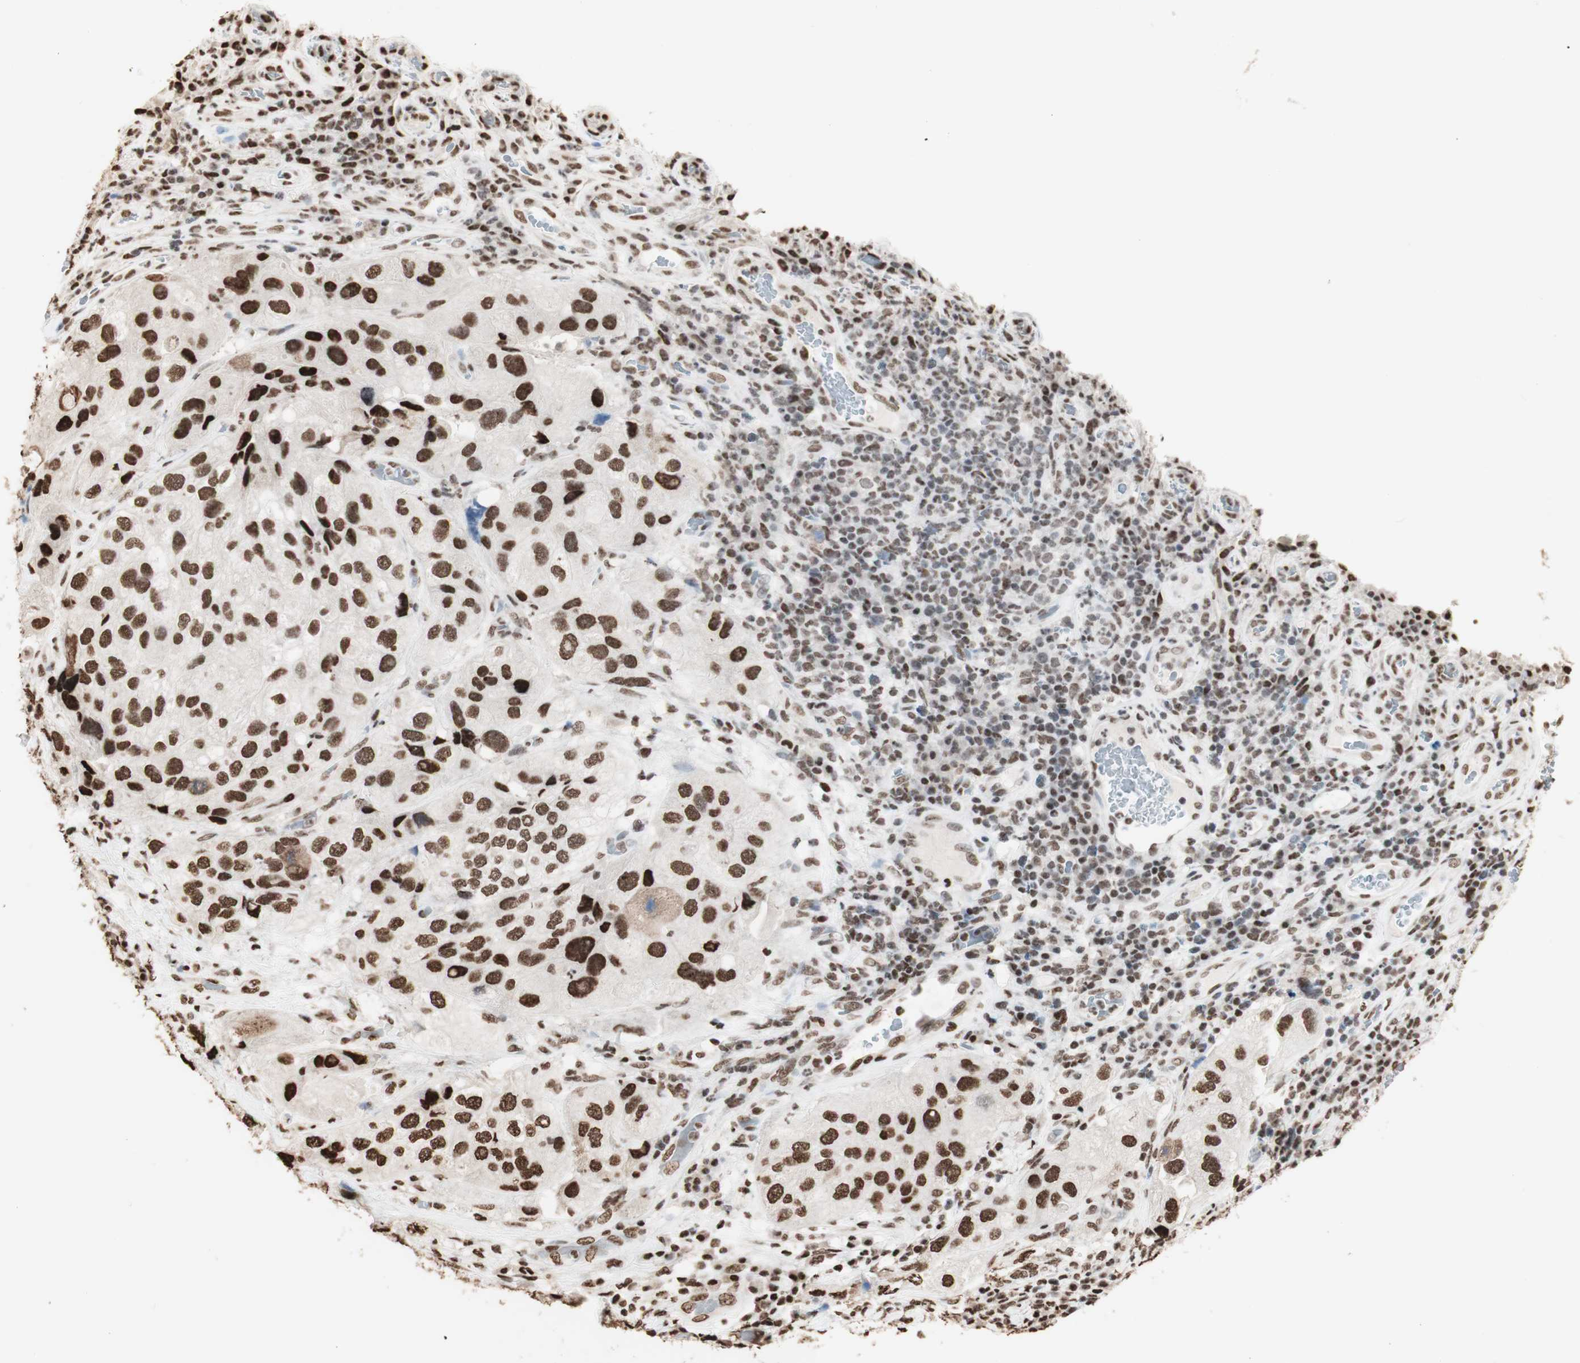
{"staining": {"intensity": "strong", "quantity": ">75%", "location": "nuclear"}, "tissue": "urothelial cancer", "cell_type": "Tumor cells", "image_type": "cancer", "snomed": [{"axis": "morphology", "description": "Urothelial carcinoma, High grade"}, {"axis": "topography", "description": "Urinary bladder"}], "caption": "A micrograph showing strong nuclear positivity in approximately >75% of tumor cells in urothelial cancer, as visualized by brown immunohistochemical staining.", "gene": "HNRNPA2B1", "patient": {"sex": "female", "age": 64}}